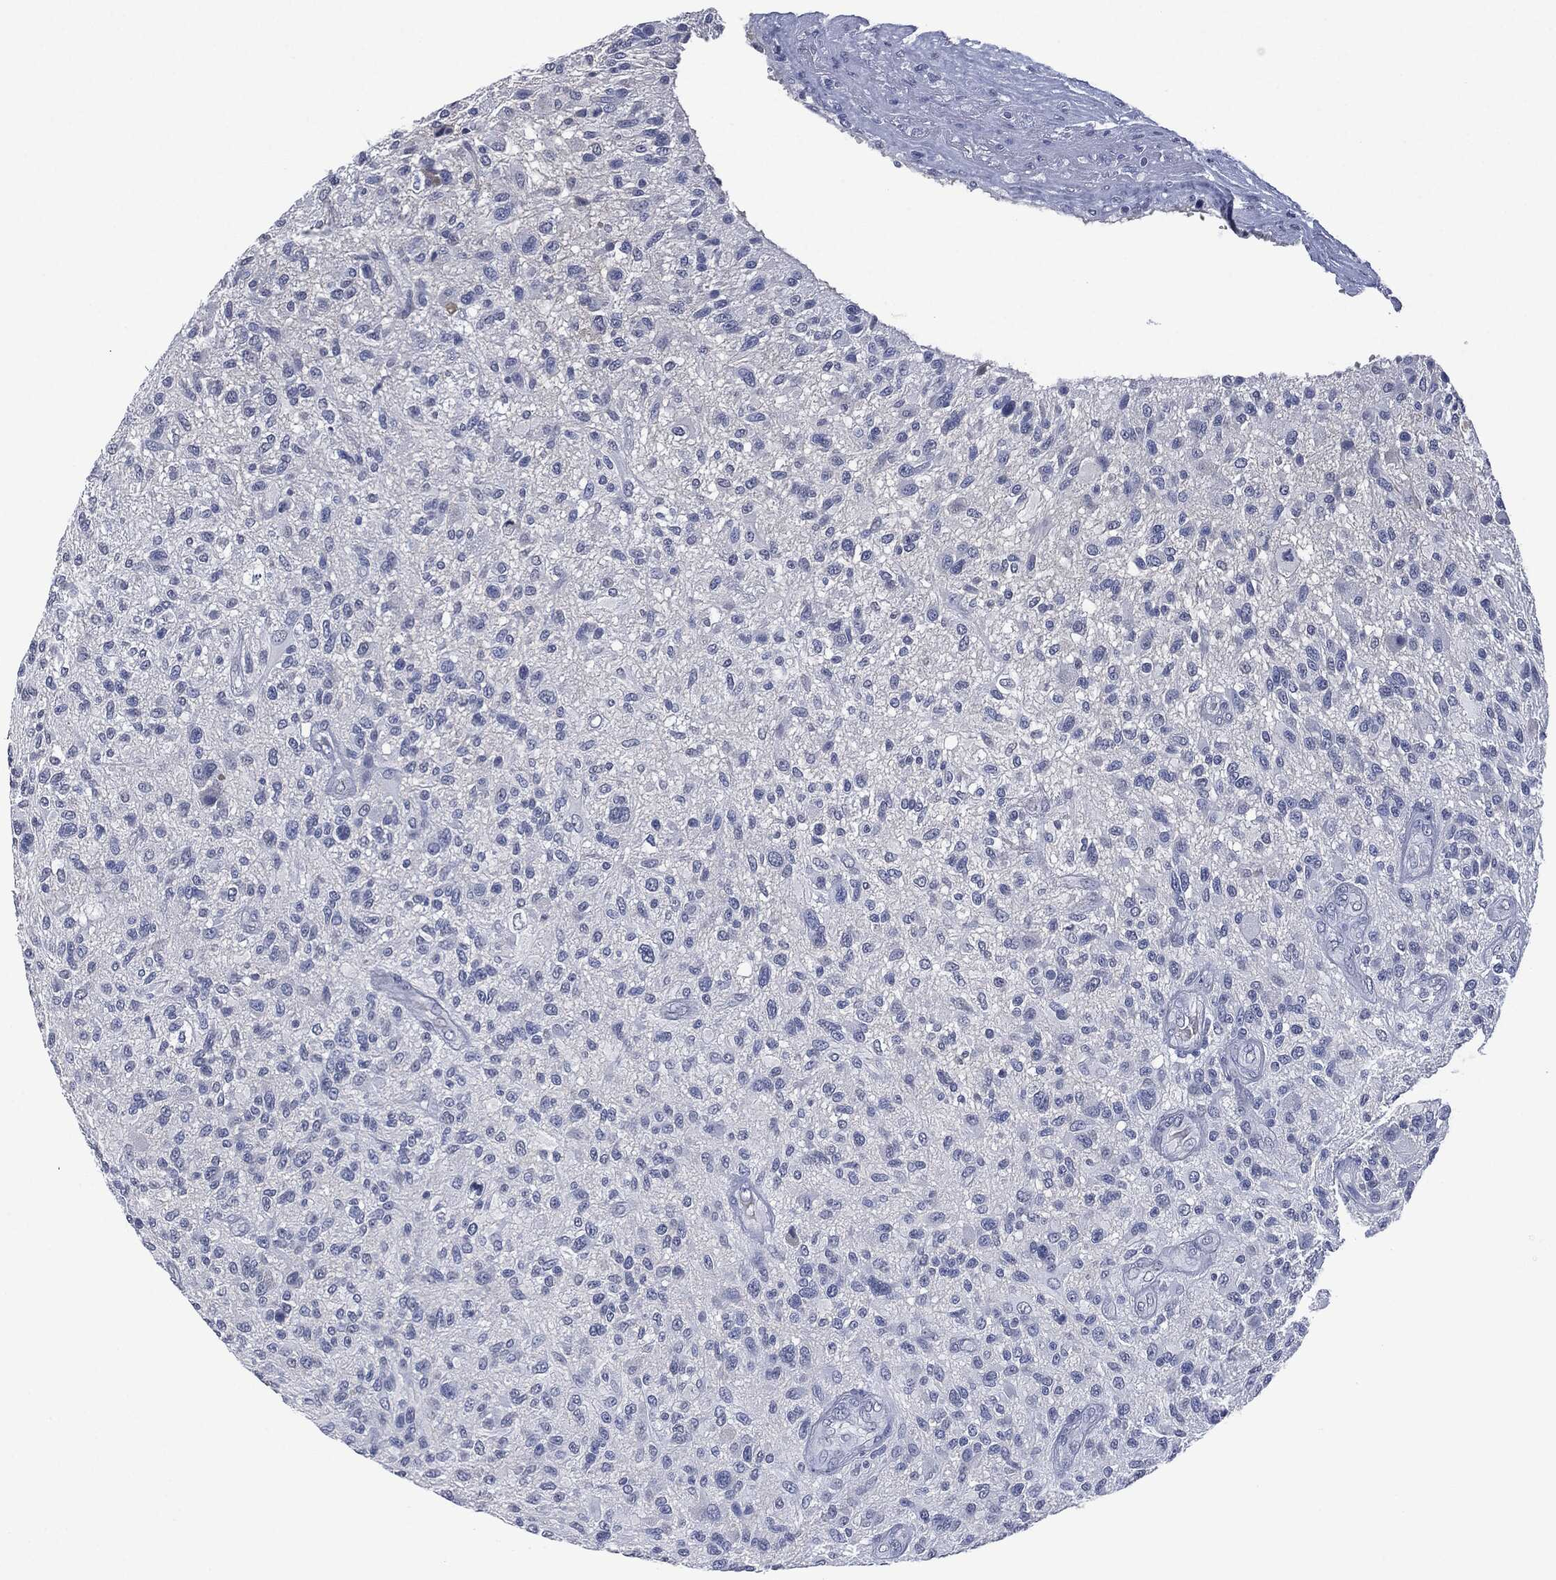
{"staining": {"intensity": "negative", "quantity": "none", "location": "none"}, "tissue": "glioma", "cell_type": "Tumor cells", "image_type": "cancer", "snomed": [{"axis": "morphology", "description": "Glioma, malignant, High grade"}, {"axis": "topography", "description": "Brain"}], "caption": "Tumor cells show no significant protein expression in glioma.", "gene": "SIGLEC7", "patient": {"sex": "male", "age": 47}}